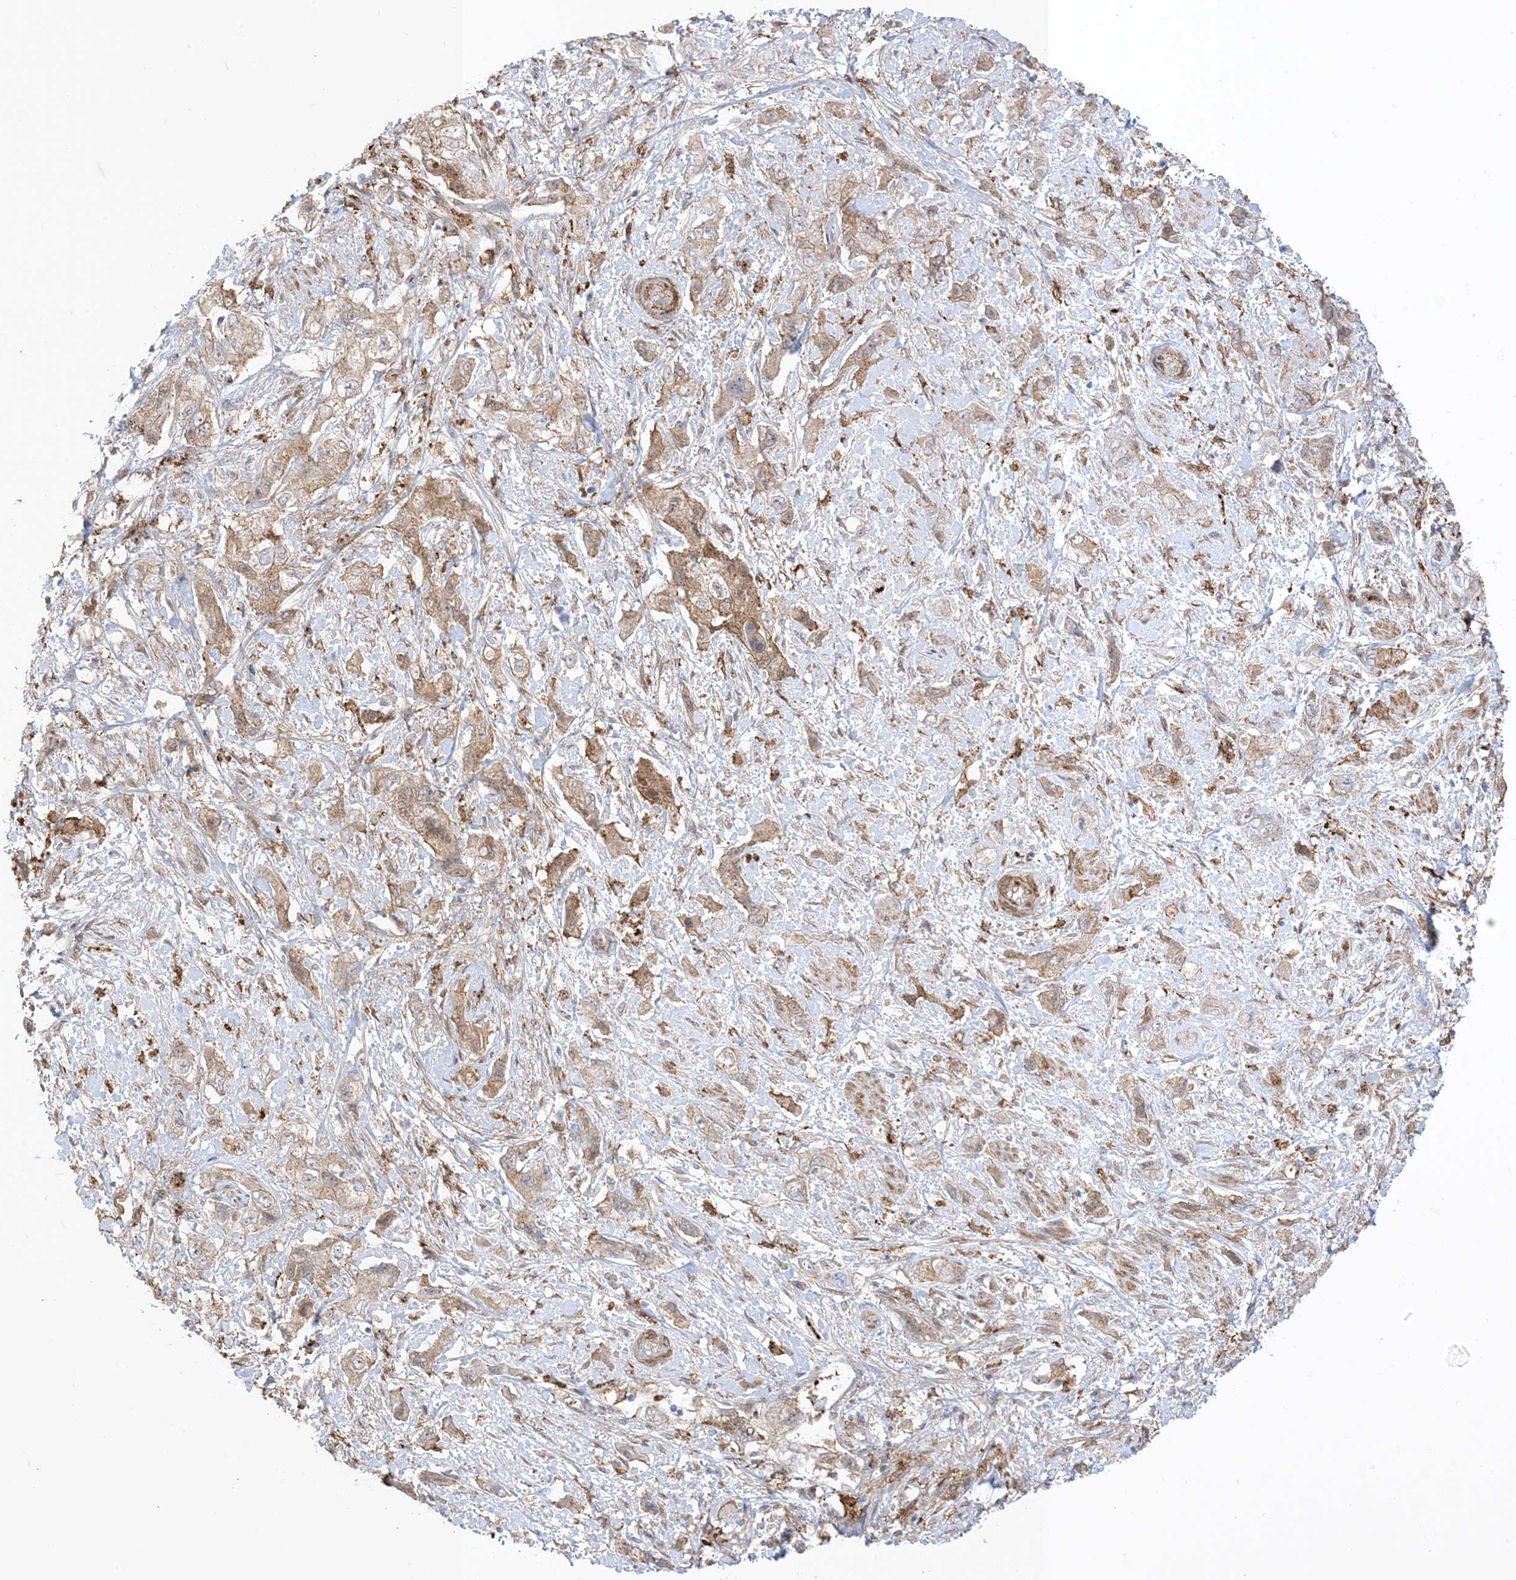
{"staining": {"intensity": "weak", "quantity": "25%-75%", "location": "cytoplasmic/membranous"}, "tissue": "pancreatic cancer", "cell_type": "Tumor cells", "image_type": "cancer", "snomed": [{"axis": "morphology", "description": "Adenocarcinoma, NOS"}, {"axis": "topography", "description": "Pancreas"}], "caption": "Pancreatic adenocarcinoma stained with immunohistochemistry (IHC) shows weak cytoplasmic/membranous expression in about 25%-75% of tumor cells.", "gene": "GSN", "patient": {"sex": "female", "age": 73}}